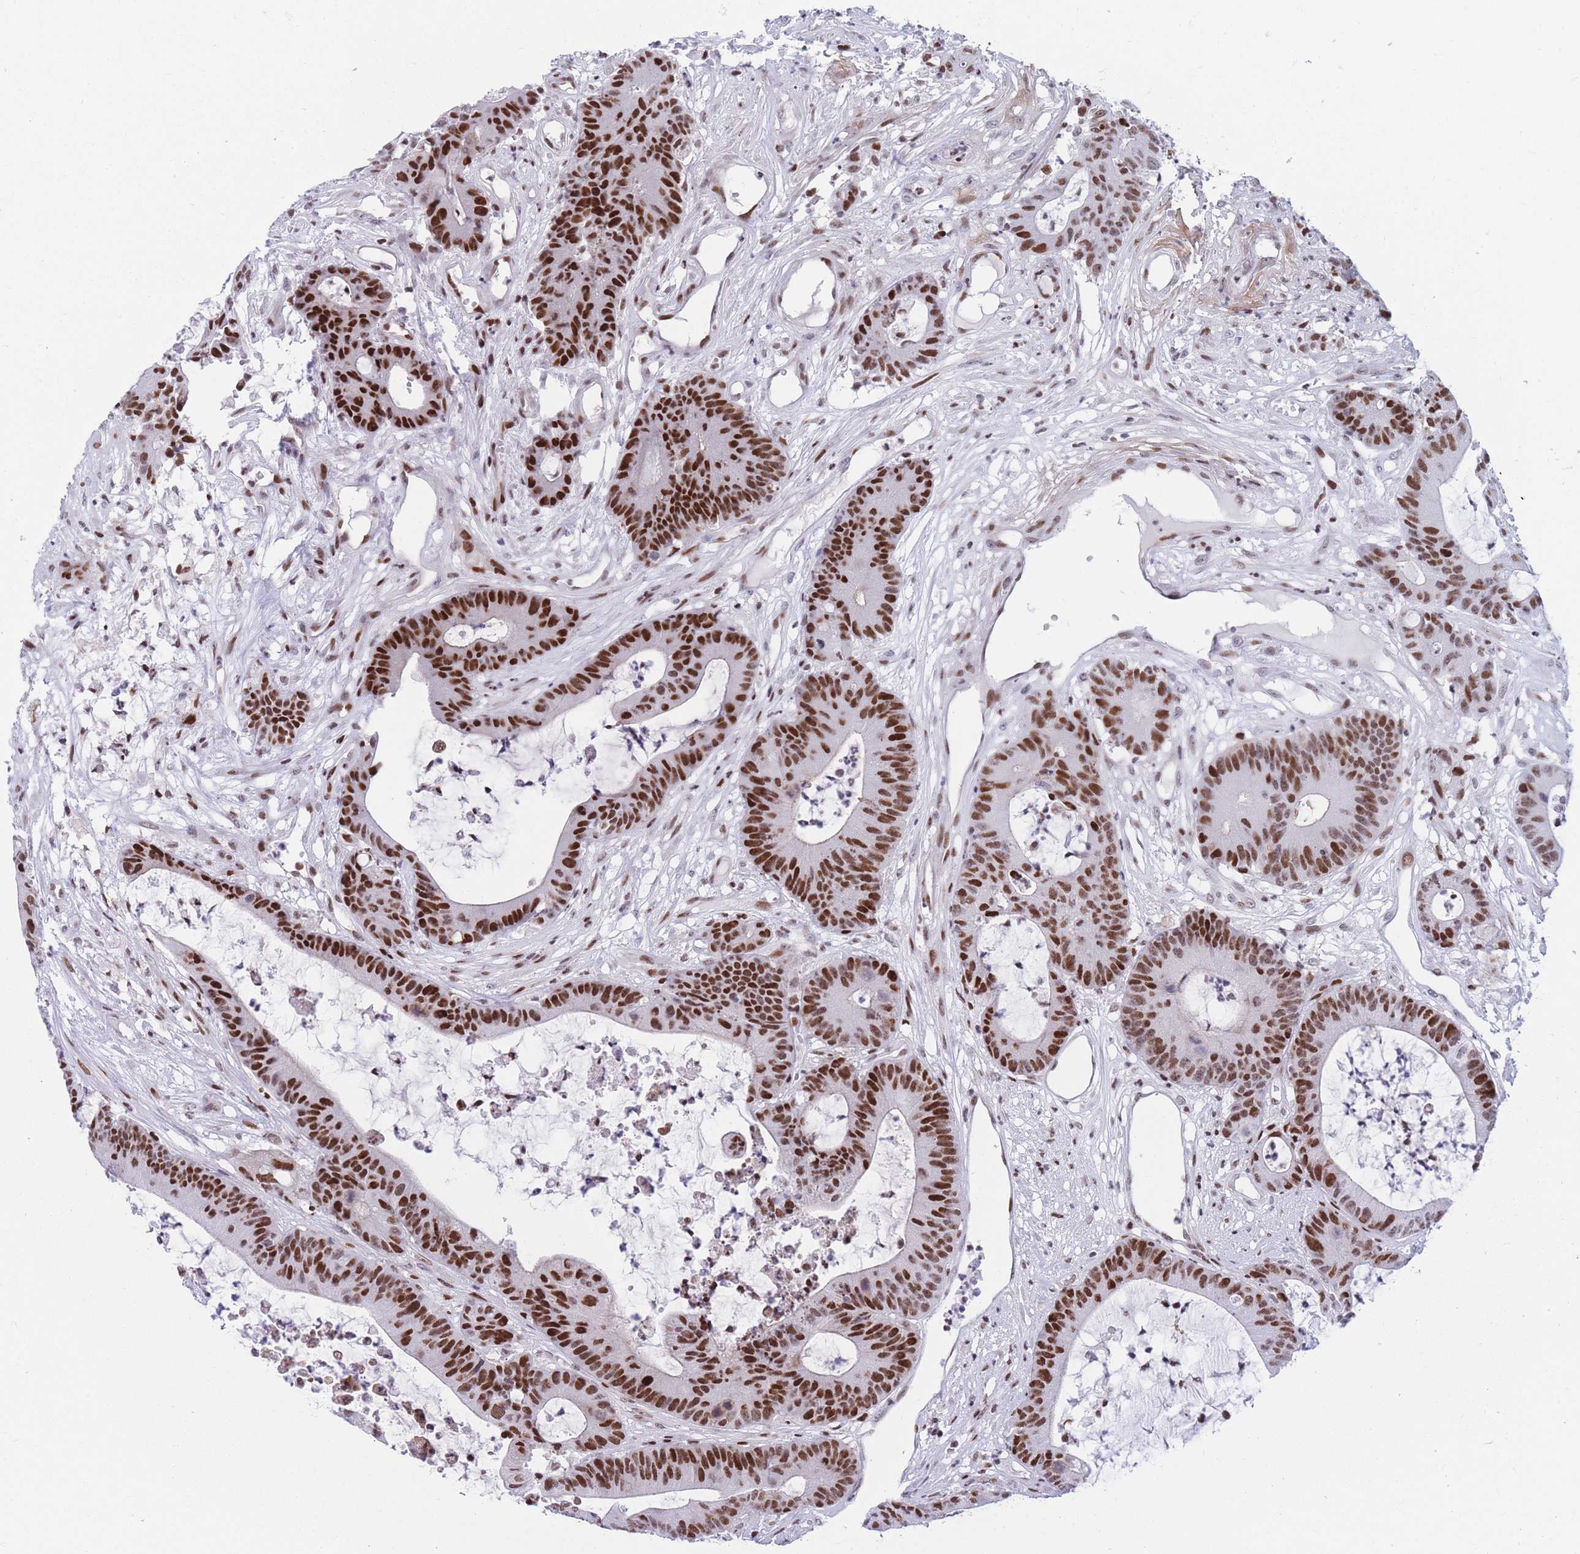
{"staining": {"intensity": "strong", "quantity": ">75%", "location": "nuclear"}, "tissue": "colorectal cancer", "cell_type": "Tumor cells", "image_type": "cancer", "snomed": [{"axis": "morphology", "description": "Adenocarcinoma, NOS"}, {"axis": "topography", "description": "Colon"}], "caption": "High-magnification brightfield microscopy of colorectal adenocarcinoma stained with DAB (3,3'-diaminobenzidine) (brown) and counterstained with hematoxylin (blue). tumor cells exhibit strong nuclear staining is present in approximately>75% of cells. (Brightfield microscopy of DAB IHC at high magnification).", "gene": "DNAJC3", "patient": {"sex": "female", "age": 84}}